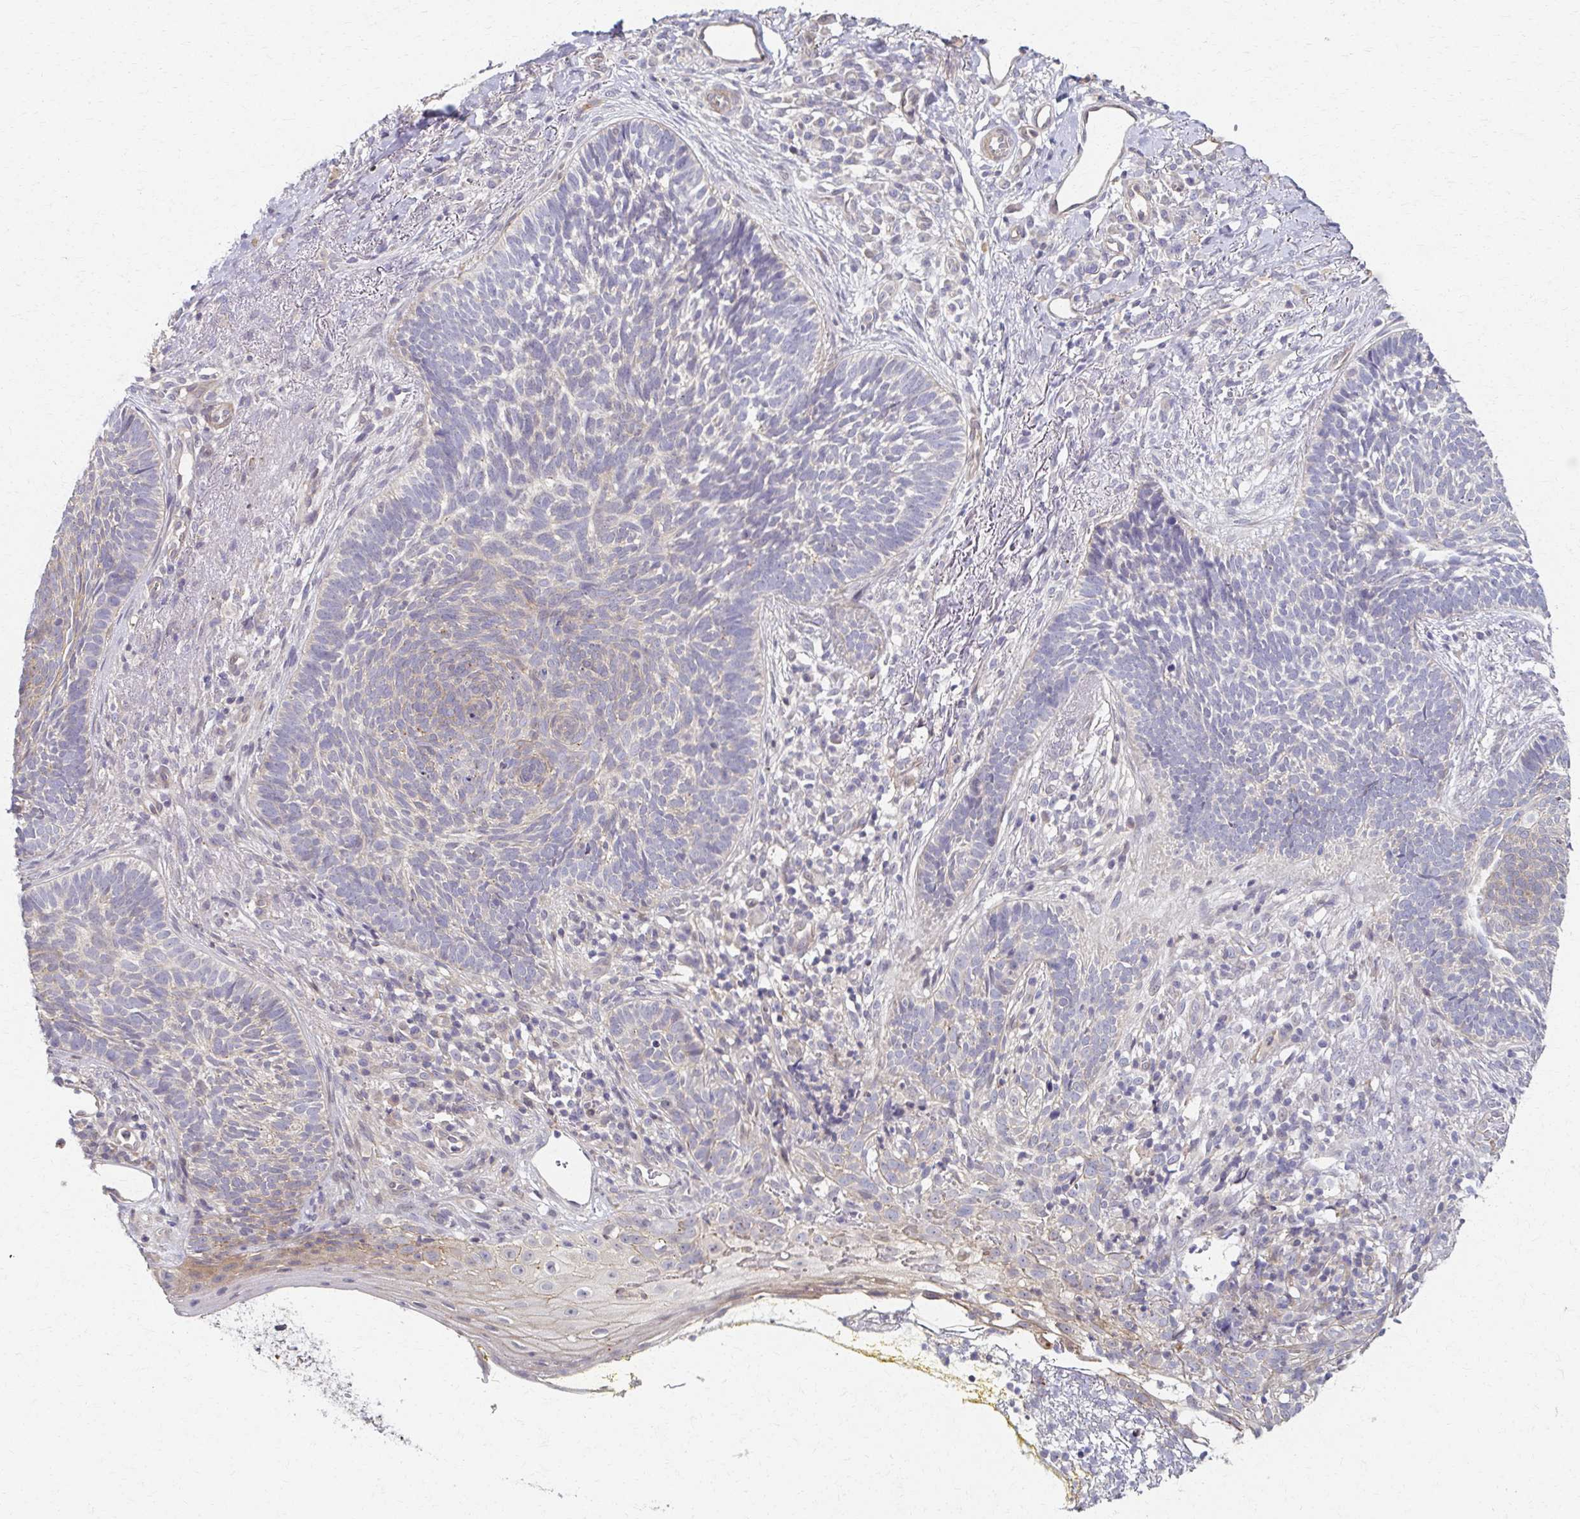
{"staining": {"intensity": "negative", "quantity": "none", "location": "none"}, "tissue": "skin cancer", "cell_type": "Tumor cells", "image_type": "cancer", "snomed": [{"axis": "morphology", "description": "Basal cell carcinoma"}, {"axis": "topography", "description": "Skin"}], "caption": "Skin cancer (basal cell carcinoma) stained for a protein using IHC reveals no staining tumor cells.", "gene": "EOLA2", "patient": {"sex": "female", "age": 74}}